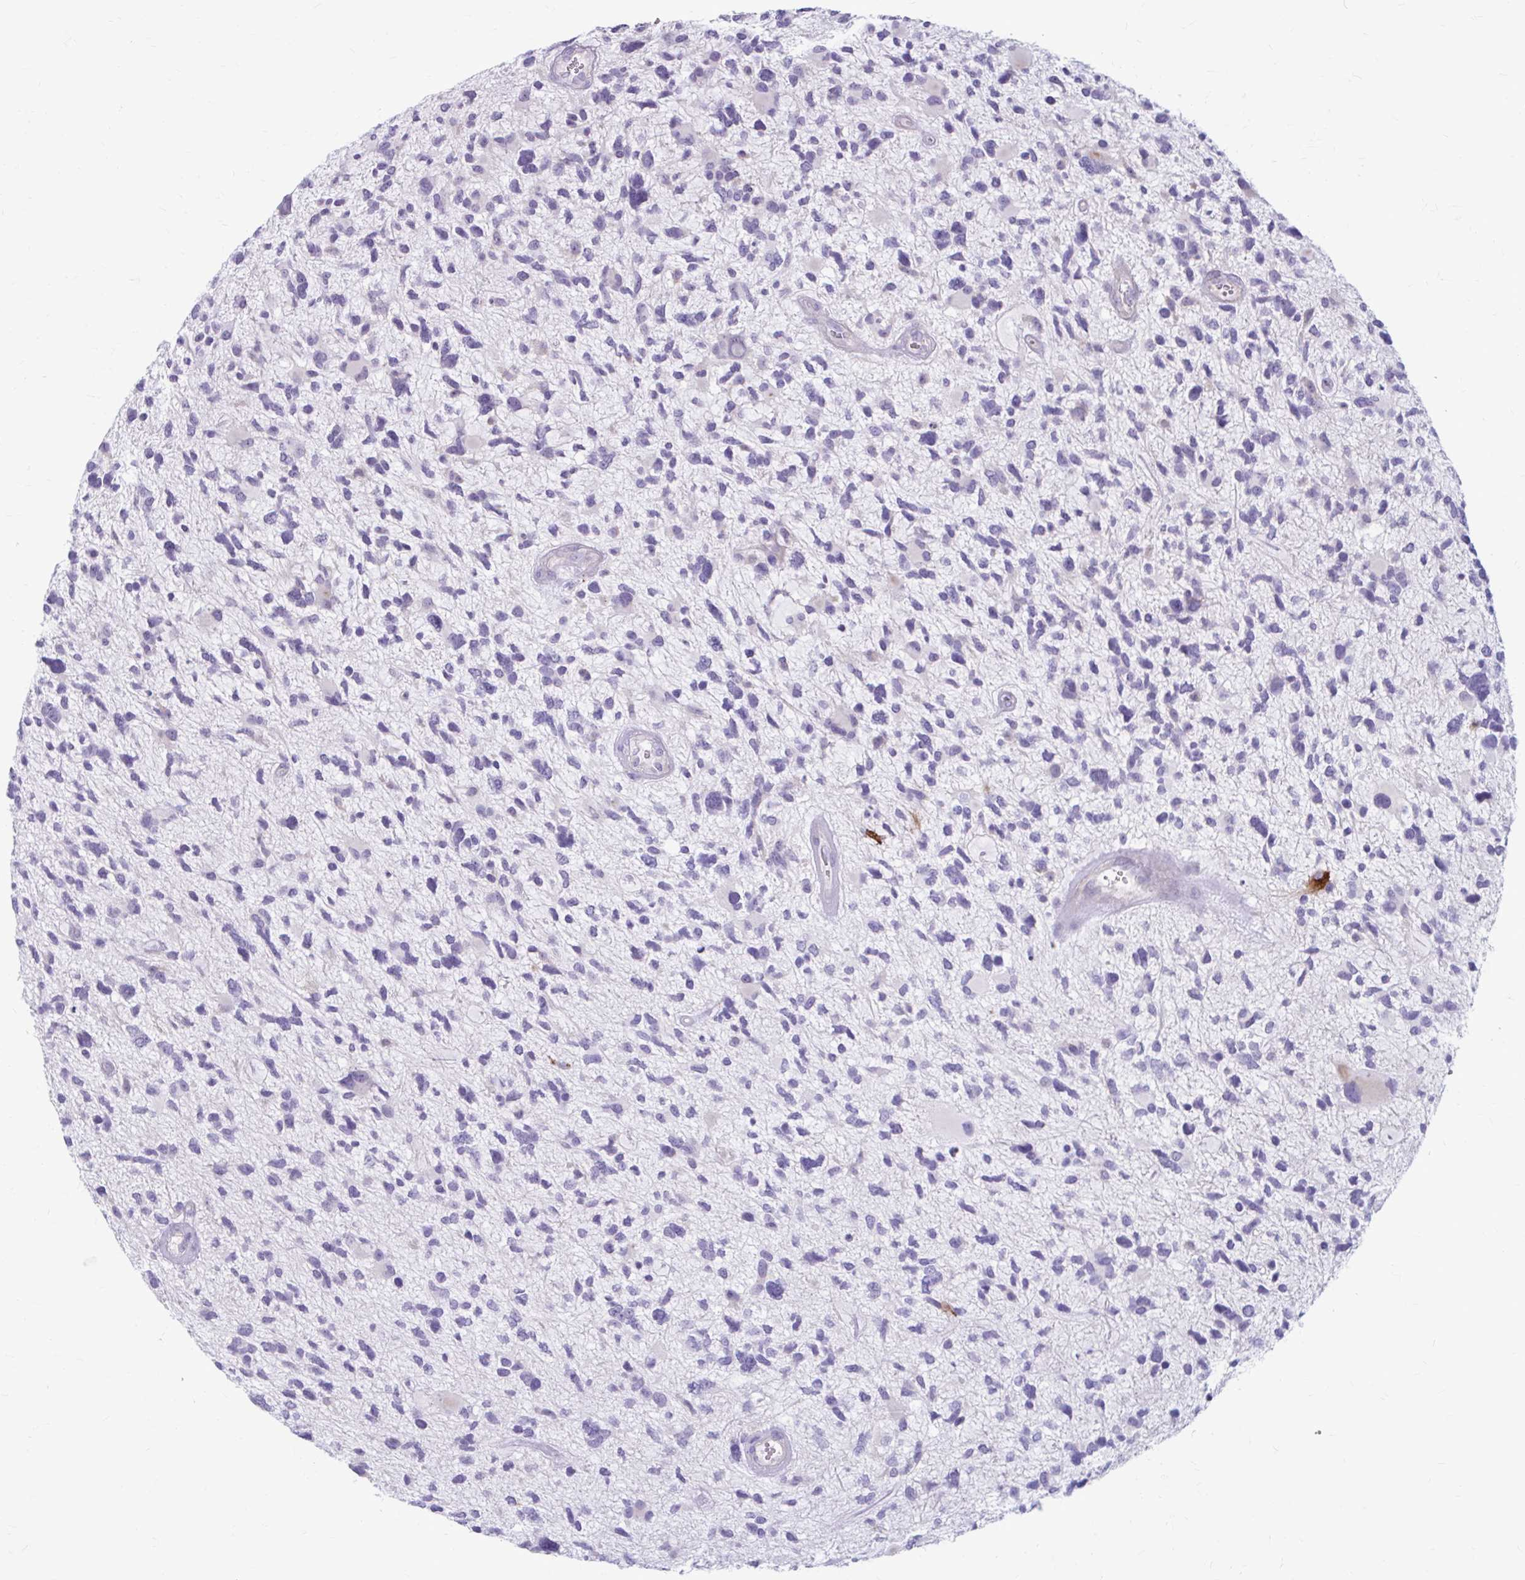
{"staining": {"intensity": "negative", "quantity": "none", "location": "none"}, "tissue": "glioma", "cell_type": "Tumor cells", "image_type": "cancer", "snomed": [{"axis": "morphology", "description": "Glioma, malignant, High grade"}, {"axis": "topography", "description": "Brain"}], "caption": "Immunohistochemistry (IHC) photomicrograph of malignant glioma (high-grade) stained for a protein (brown), which demonstrates no expression in tumor cells.", "gene": "CHIA", "patient": {"sex": "female", "age": 11}}